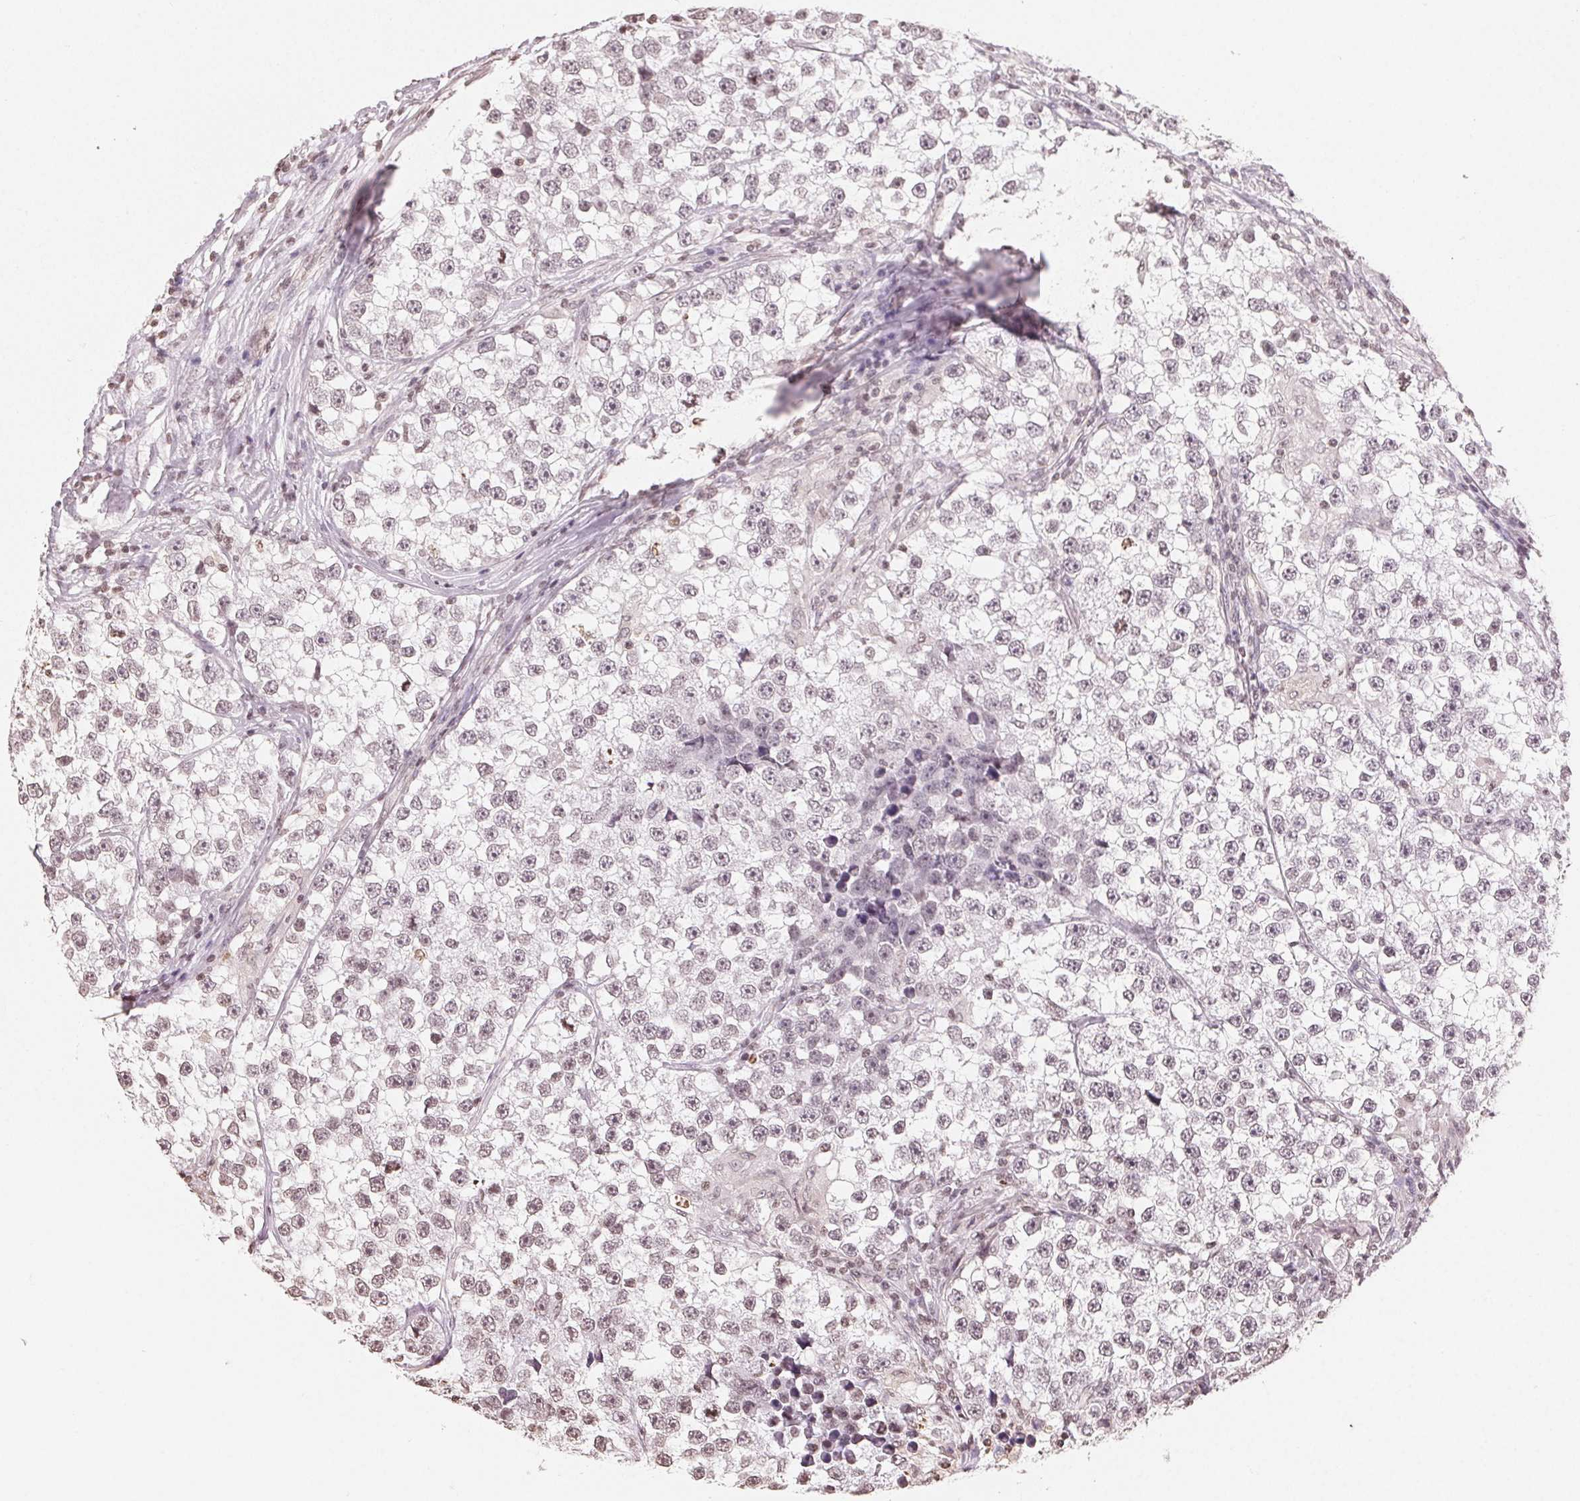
{"staining": {"intensity": "weak", "quantity": "25%-75%", "location": "nuclear"}, "tissue": "testis cancer", "cell_type": "Tumor cells", "image_type": "cancer", "snomed": [{"axis": "morphology", "description": "Seminoma, NOS"}, {"axis": "topography", "description": "Testis"}], "caption": "Tumor cells reveal low levels of weak nuclear positivity in about 25%-75% of cells in testis cancer.", "gene": "TBP", "patient": {"sex": "male", "age": 46}}